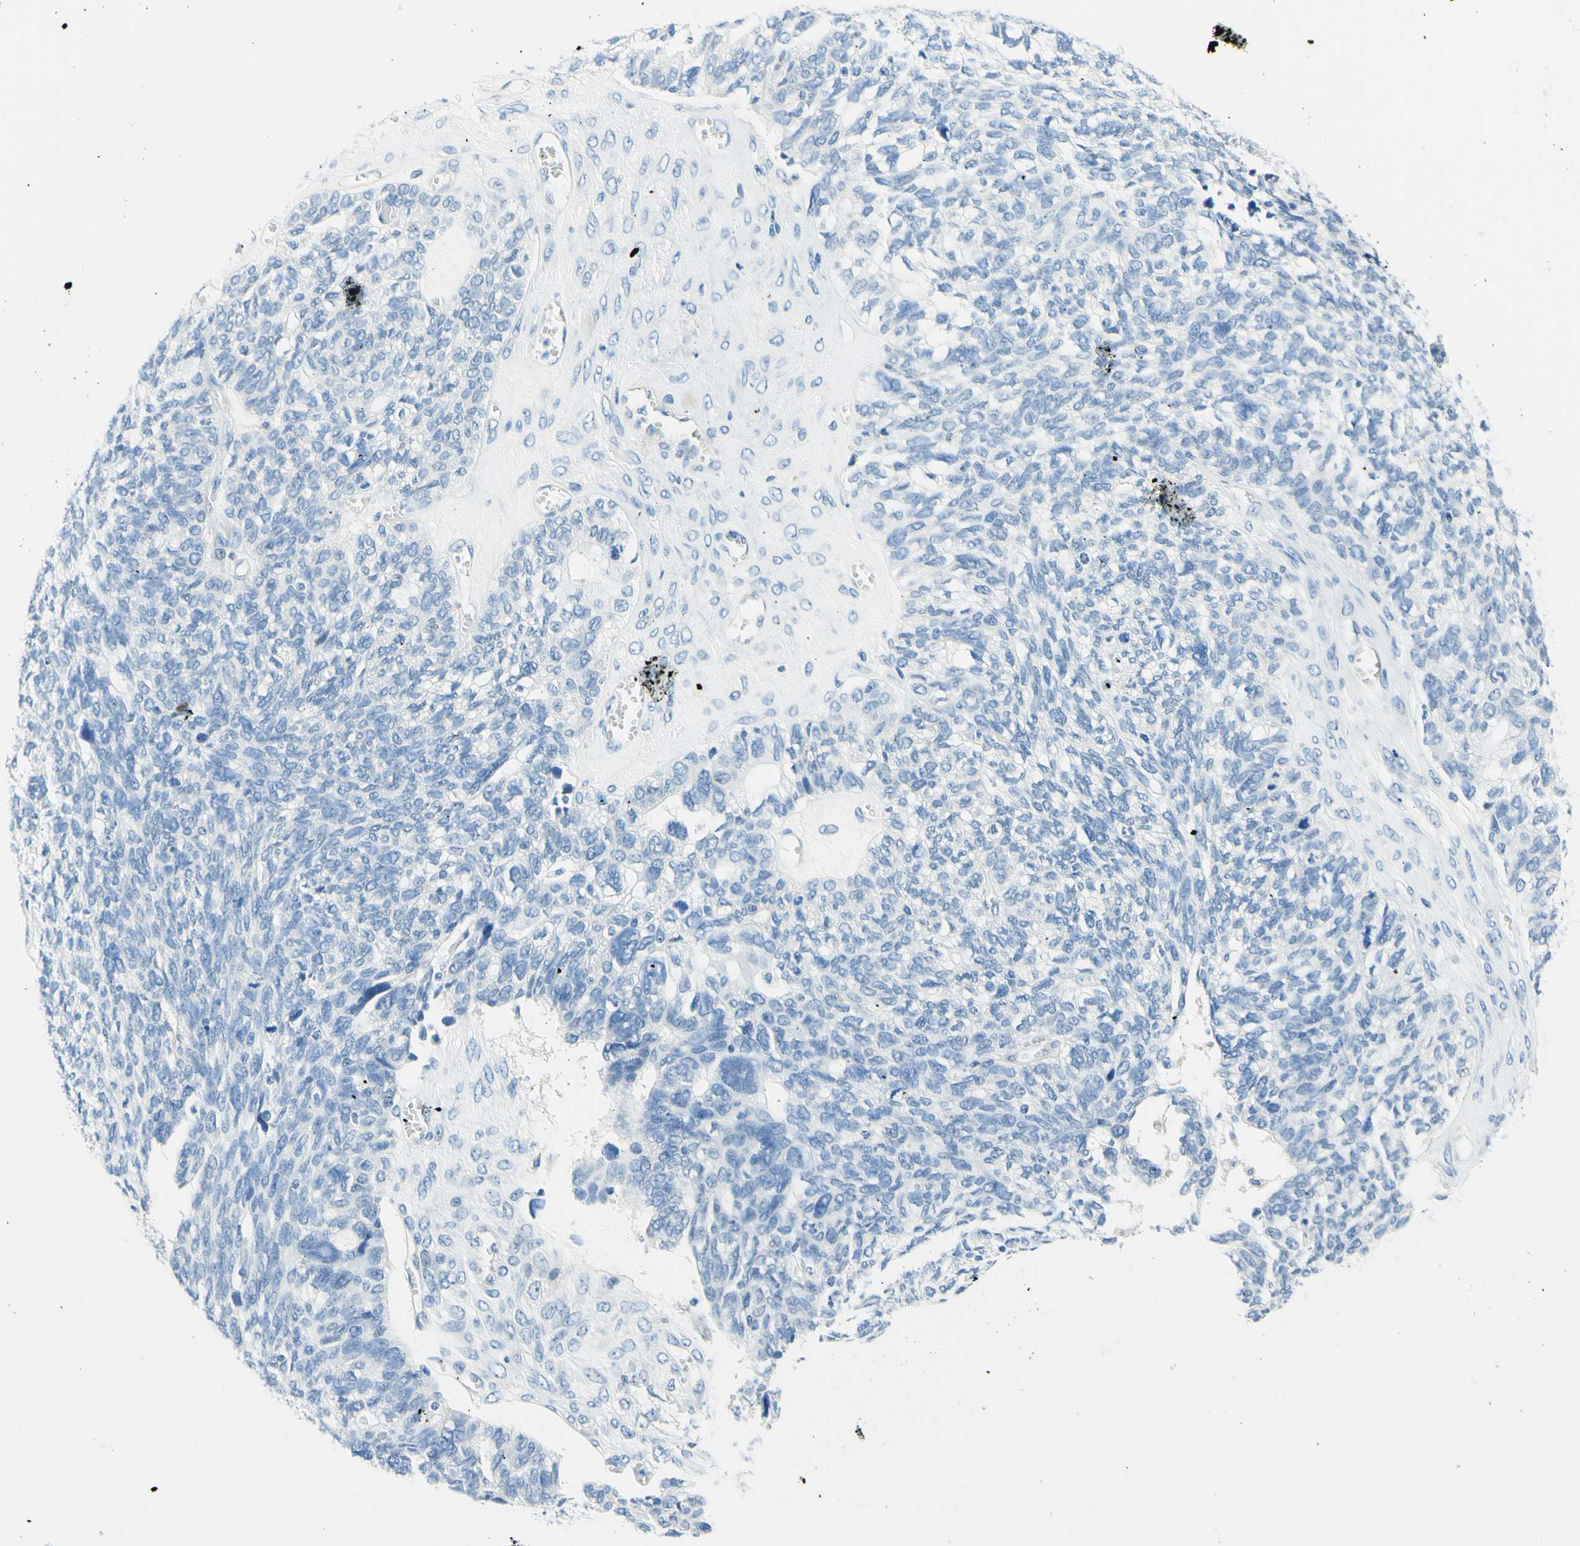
{"staining": {"intensity": "negative", "quantity": "none", "location": "none"}, "tissue": "ovarian cancer", "cell_type": "Tumor cells", "image_type": "cancer", "snomed": [{"axis": "morphology", "description": "Cystadenocarcinoma, serous, NOS"}, {"axis": "topography", "description": "Ovary"}], "caption": "Image shows no significant protein staining in tumor cells of ovarian cancer.", "gene": "PASD1", "patient": {"sex": "female", "age": 79}}